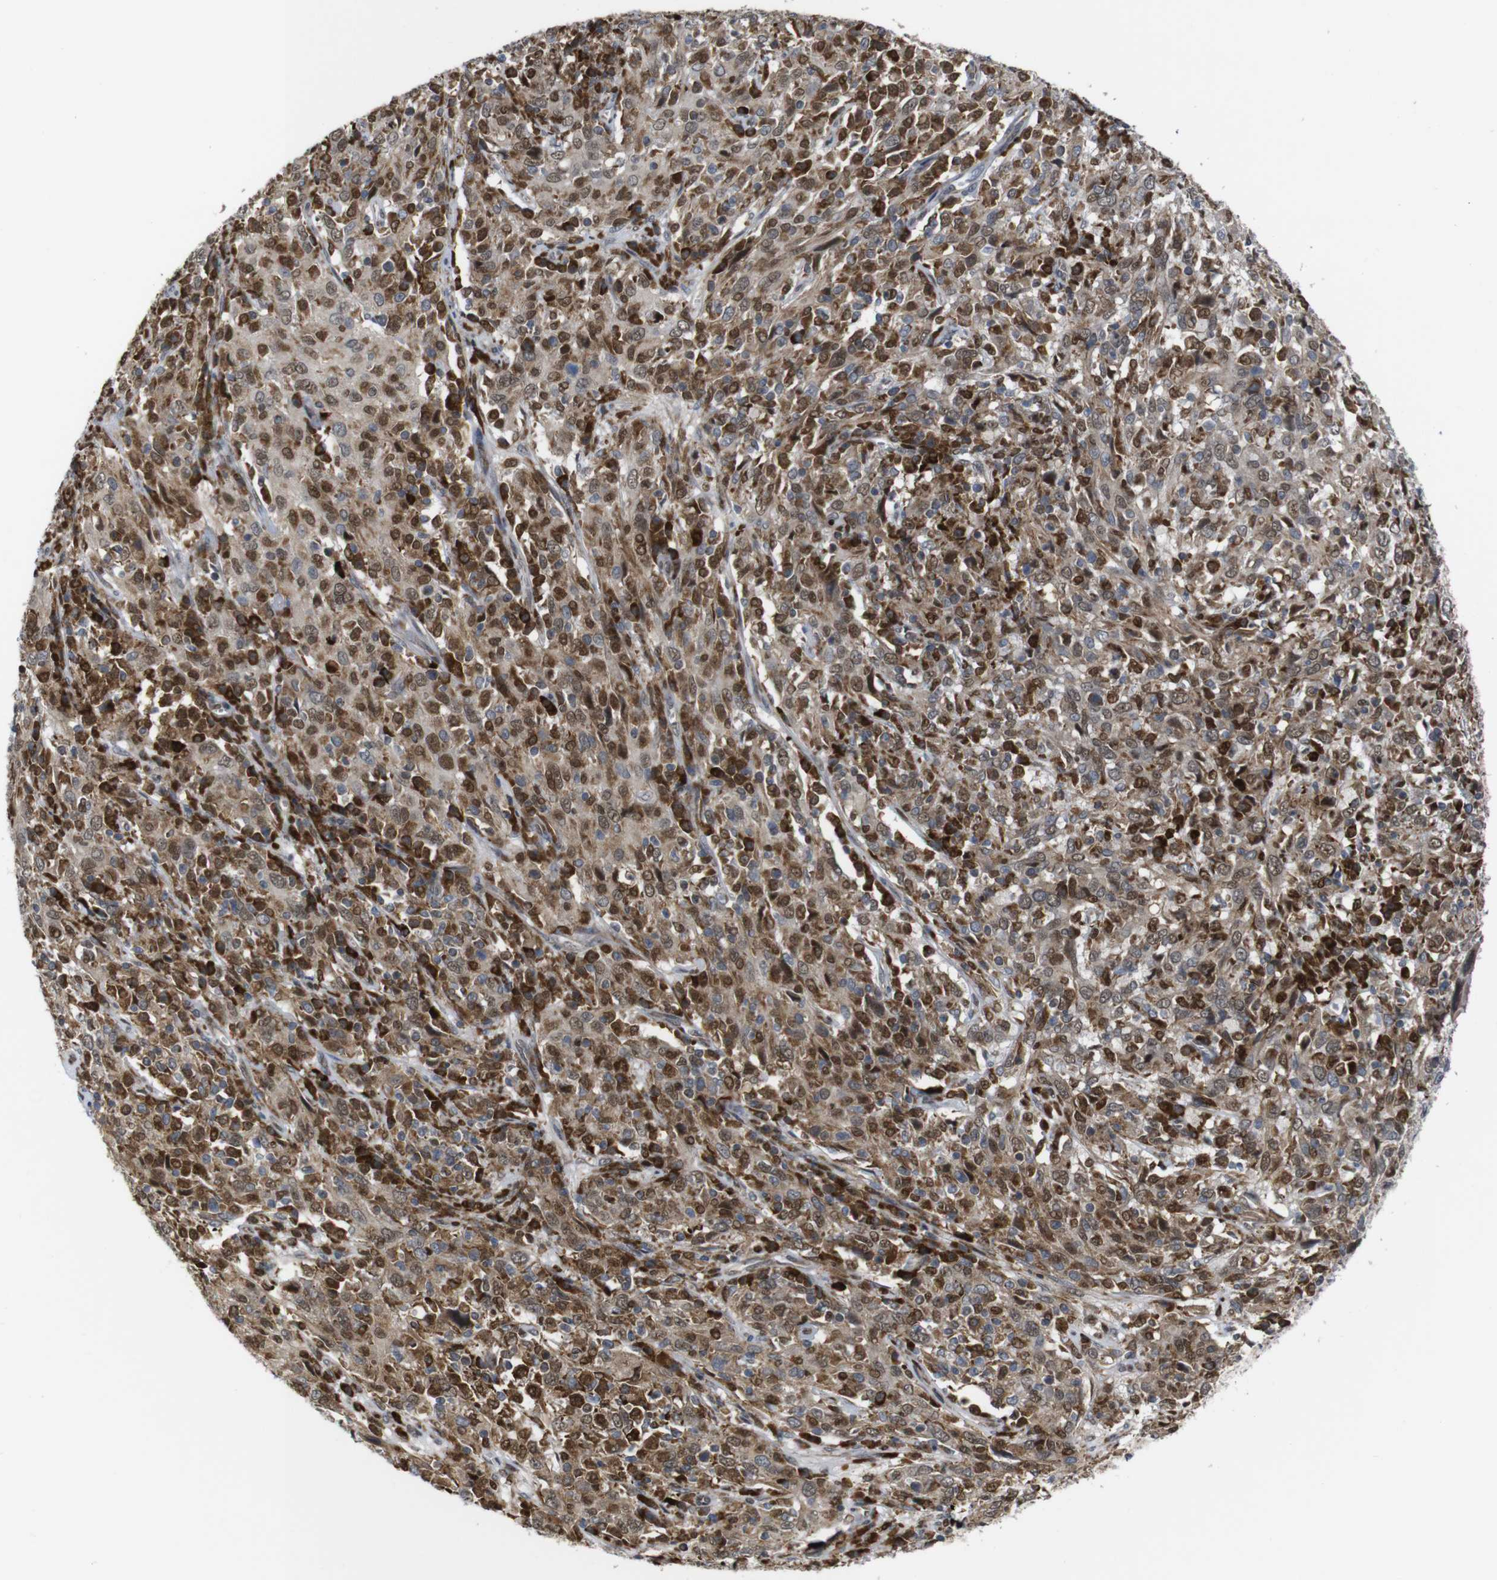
{"staining": {"intensity": "moderate", "quantity": ">75%", "location": "cytoplasmic/membranous,nuclear"}, "tissue": "cervical cancer", "cell_type": "Tumor cells", "image_type": "cancer", "snomed": [{"axis": "morphology", "description": "Squamous cell carcinoma, NOS"}, {"axis": "topography", "description": "Cervix"}], "caption": "Immunohistochemistry (DAB) staining of cervical cancer (squamous cell carcinoma) displays moderate cytoplasmic/membranous and nuclear protein expression in about >75% of tumor cells.", "gene": "PTPN1", "patient": {"sex": "female", "age": 46}}